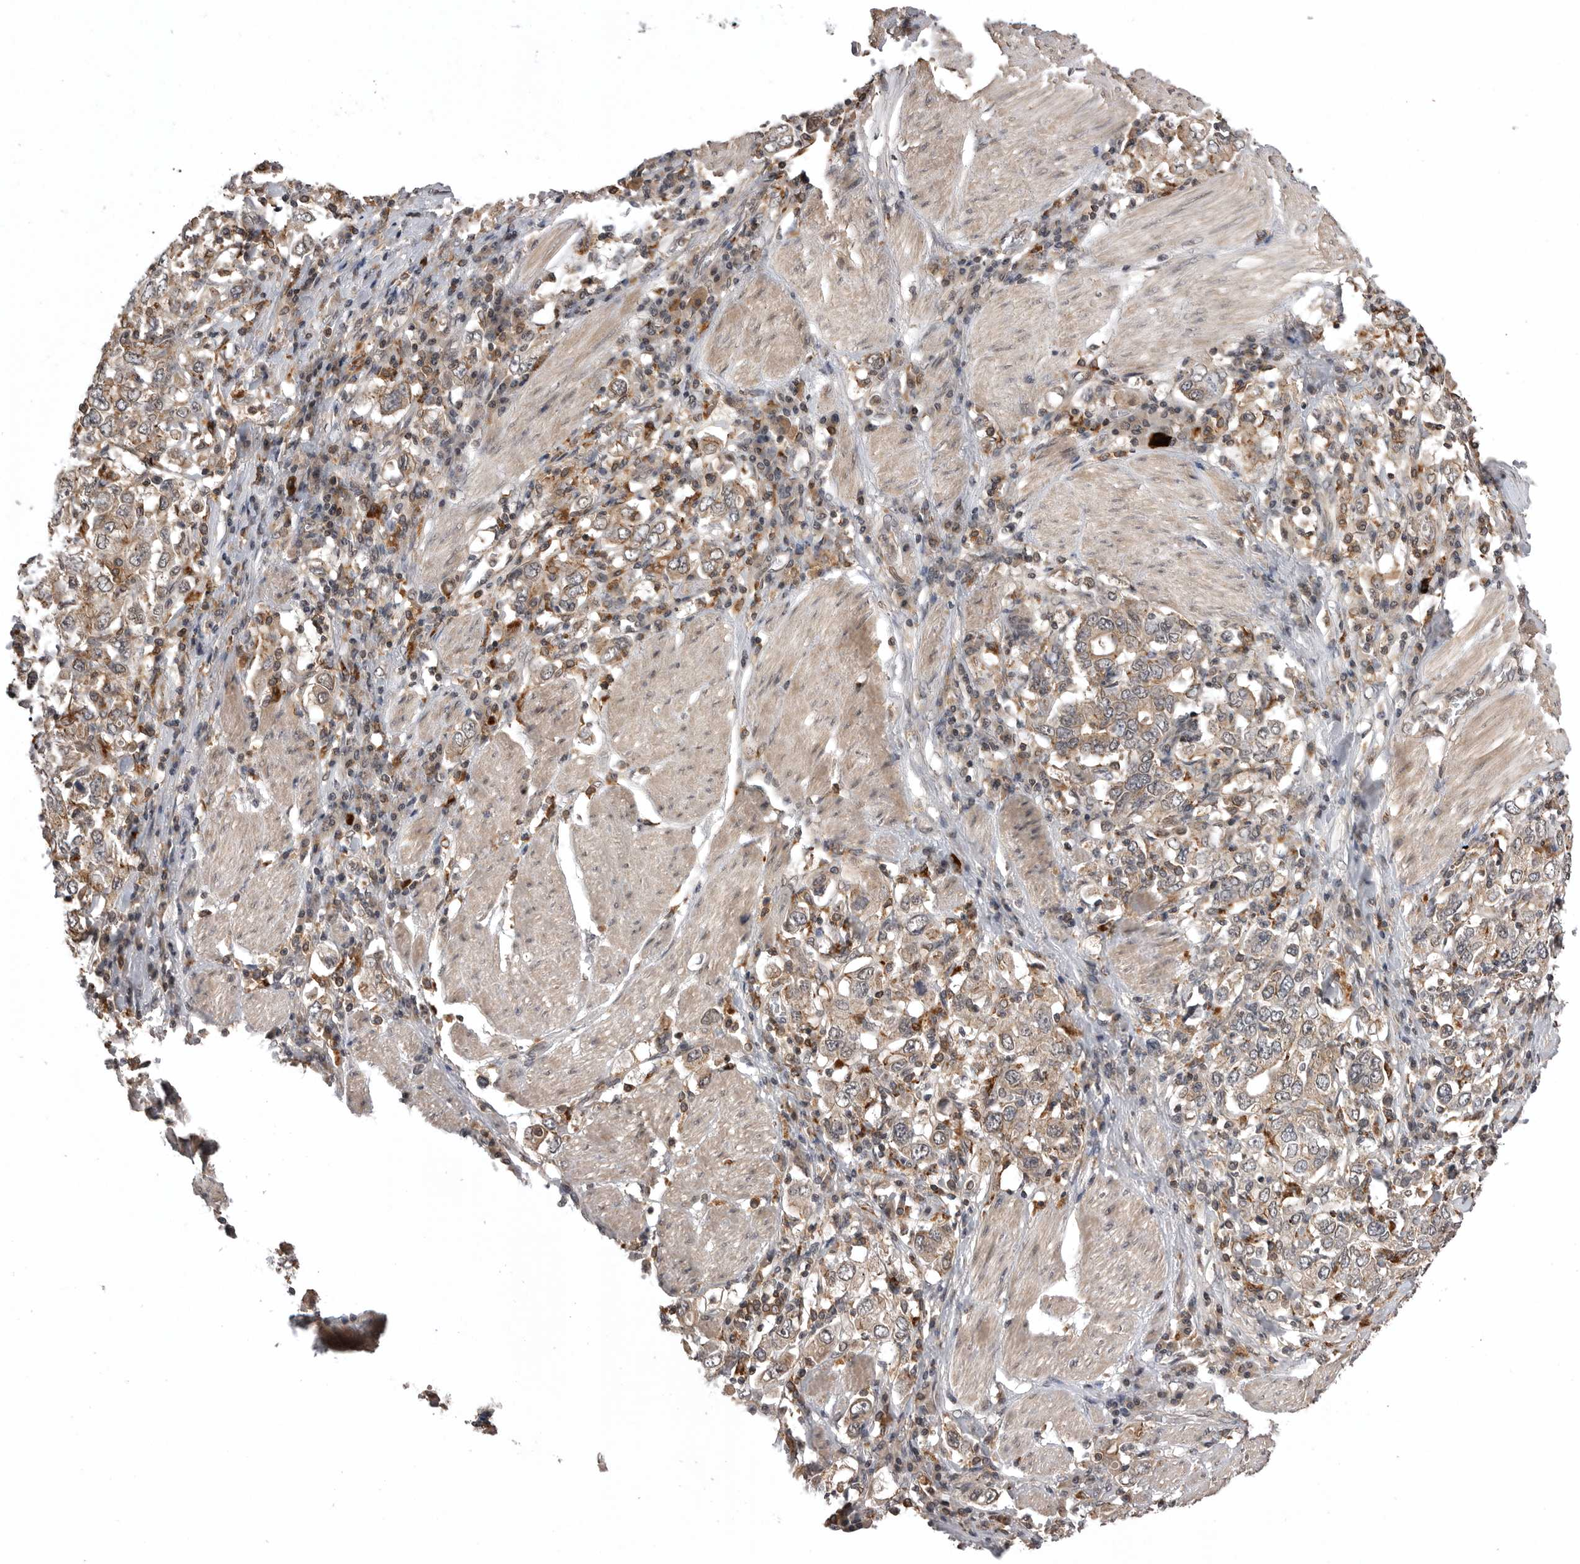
{"staining": {"intensity": "weak", "quantity": ">75%", "location": "cytoplasmic/membranous"}, "tissue": "stomach cancer", "cell_type": "Tumor cells", "image_type": "cancer", "snomed": [{"axis": "morphology", "description": "Adenocarcinoma, NOS"}, {"axis": "topography", "description": "Stomach, upper"}], "caption": "Immunohistochemical staining of stomach cancer (adenocarcinoma) demonstrates low levels of weak cytoplasmic/membranous staining in about >75% of tumor cells. Using DAB (brown) and hematoxylin (blue) stains, captured at high magnification using brightfield microscopy.", "gene": "AOAH", "patient": {"sex": "male", "age": 62}}